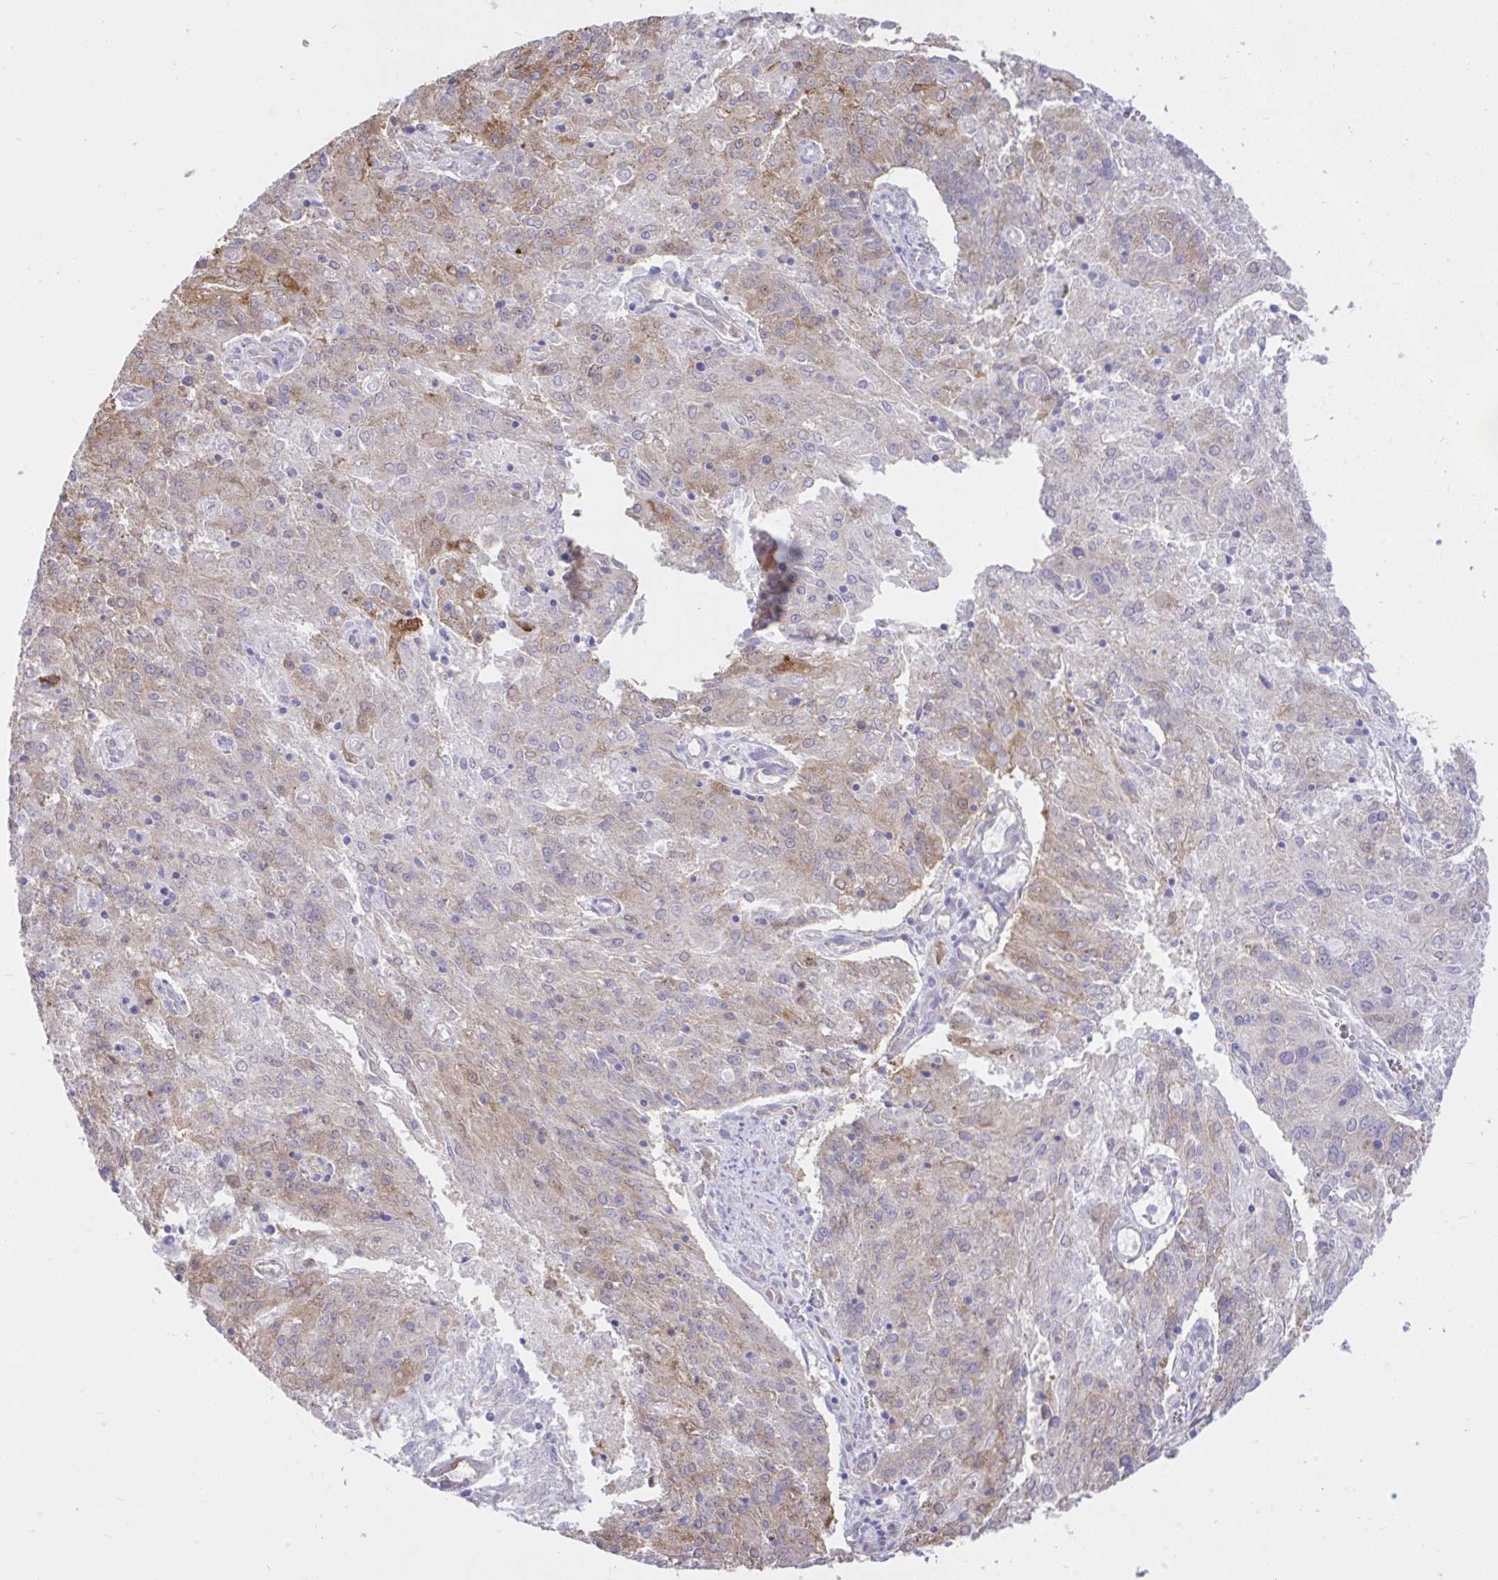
{"staining": {"intensity": "weak", "quantity": "25%-75%", "location": "cytoplasmic/membranous"}, "tissue": "endometrial cancer", "cell_type": "Tumor cells", "image_type": "cancer", "snomed": [{"axis": "morphology", "description": "Adenocarcinoma, NOS"}, {"axis": "topography", "description": "Endometrium"}], "caption": "Adenocarcinoma (endometrial) stained for a protein exhibits weak cytoplasmic/membranous positivity in tumor cells.", "gene": "EEF1A2", "patient": {"sex": "female", "age": 82}}